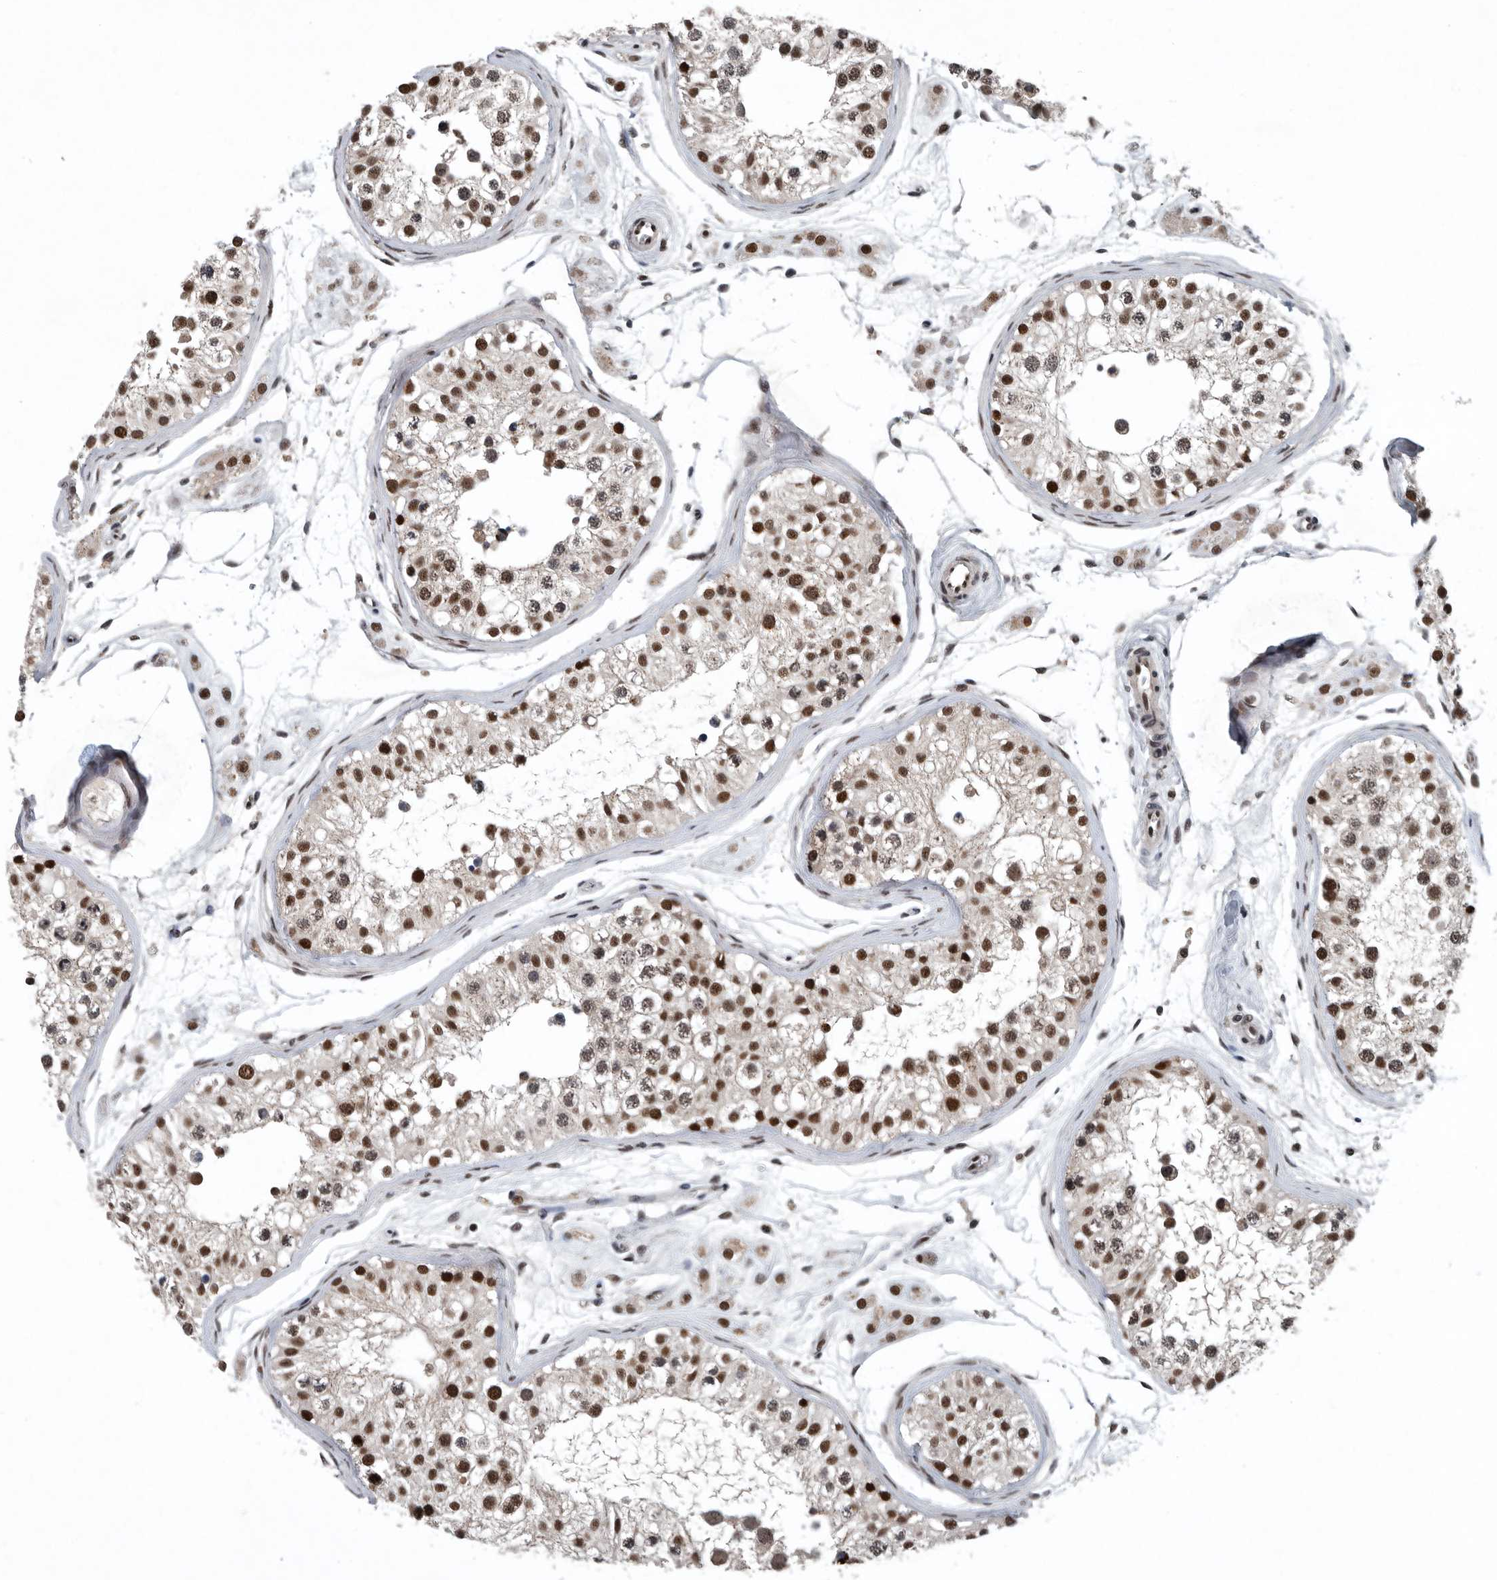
{"staining": {"intensity": "strong", "quantity": ">75%", "location": "nuclear"}, "tissue": "testis", "cell_type": "Cells in seminiferous ducts", "image_type": "normal", "snomed": [{"axis": "morphology", "description": "Normal tissue, NOS"}, {"axis": "morphology", "description": "Adenocarcinoma, metastatic, NOS"}, {"axis": "topography", "description": "Testis"}], "caption": "High-magnification brightfield microscopy of benign testis stained with DAB (3,3'-diaminobenzidine) (brown) and counterstained with hematoxylin (blue). cells in seminiferous ducts exhibit strong nuclear expression is appreciated in approximately>75% of cells. (DAB IHC with brightfield microscopy, high magnification).", "gene": "SENP7", "patient": {"sex": "male", "age": 26}}